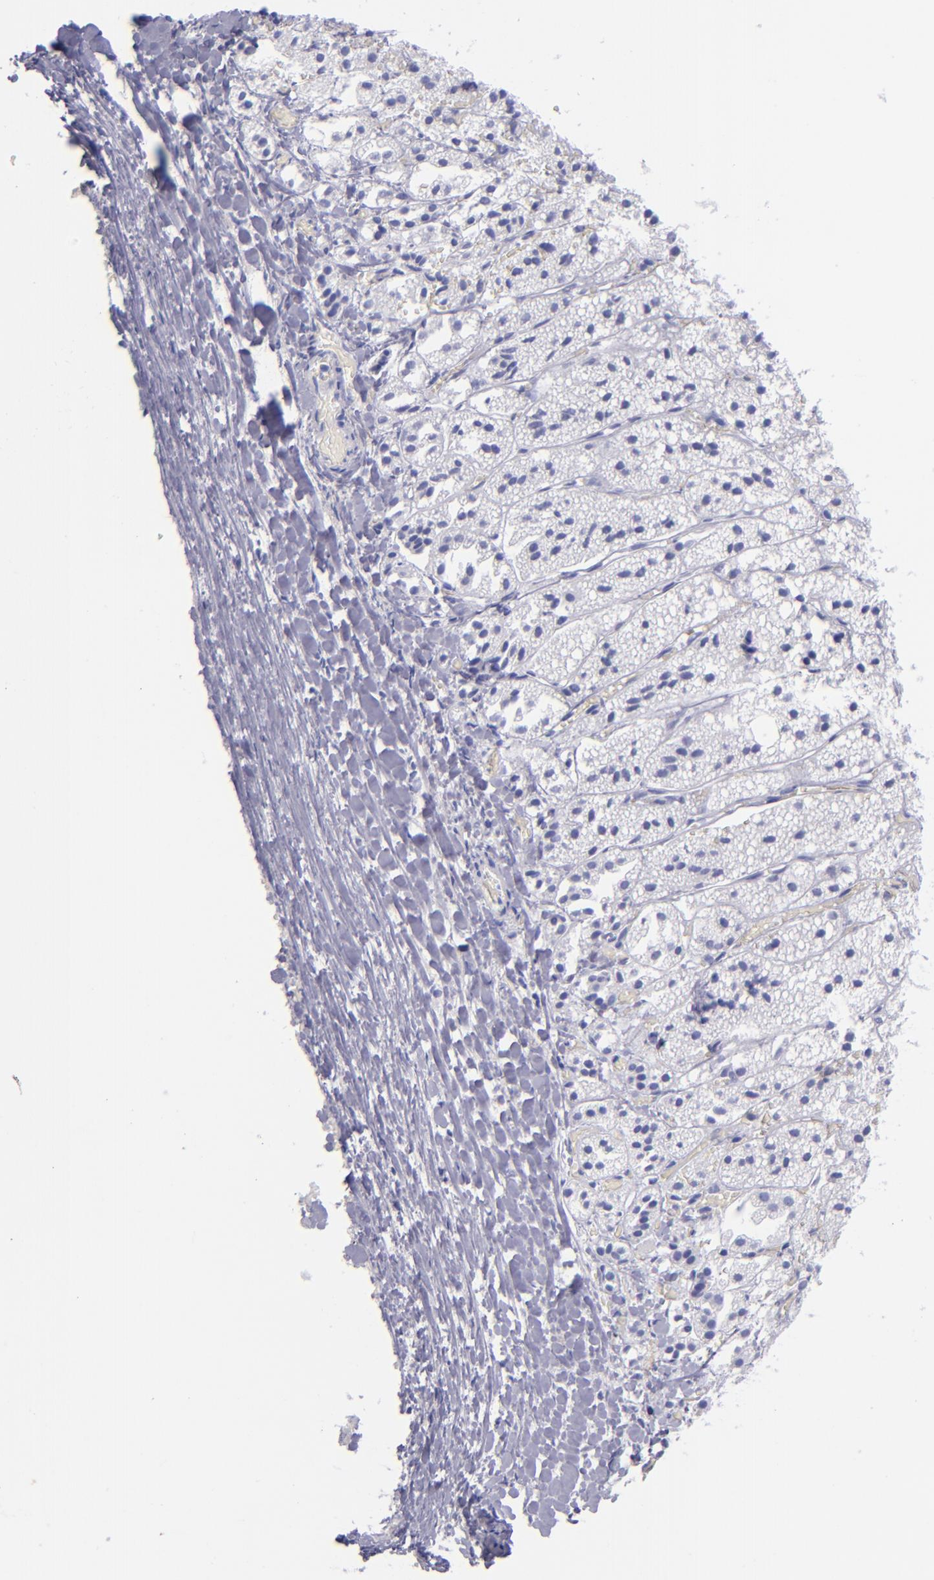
{"staining": {"intensity": "negative", "quantity": "none", "location": "none"}, "tissue": "adrenal gland", "cell_type": "Glandular cells", "image_type": "normal", "snomed": [{"axis": "morphology", "description": "Normal tissue, NOS"}, {"axis": "topography", "description": "Adrenal gland"}], "caption": "Immunohistochemistry photomicrograph of normal human adrenal gland stained for a protein (brown), which exhibits no positivity in glandular cells. Nuclei are stained in blue.", "gene": "CD82", "patient": {"sex": "female", "age": 44}}